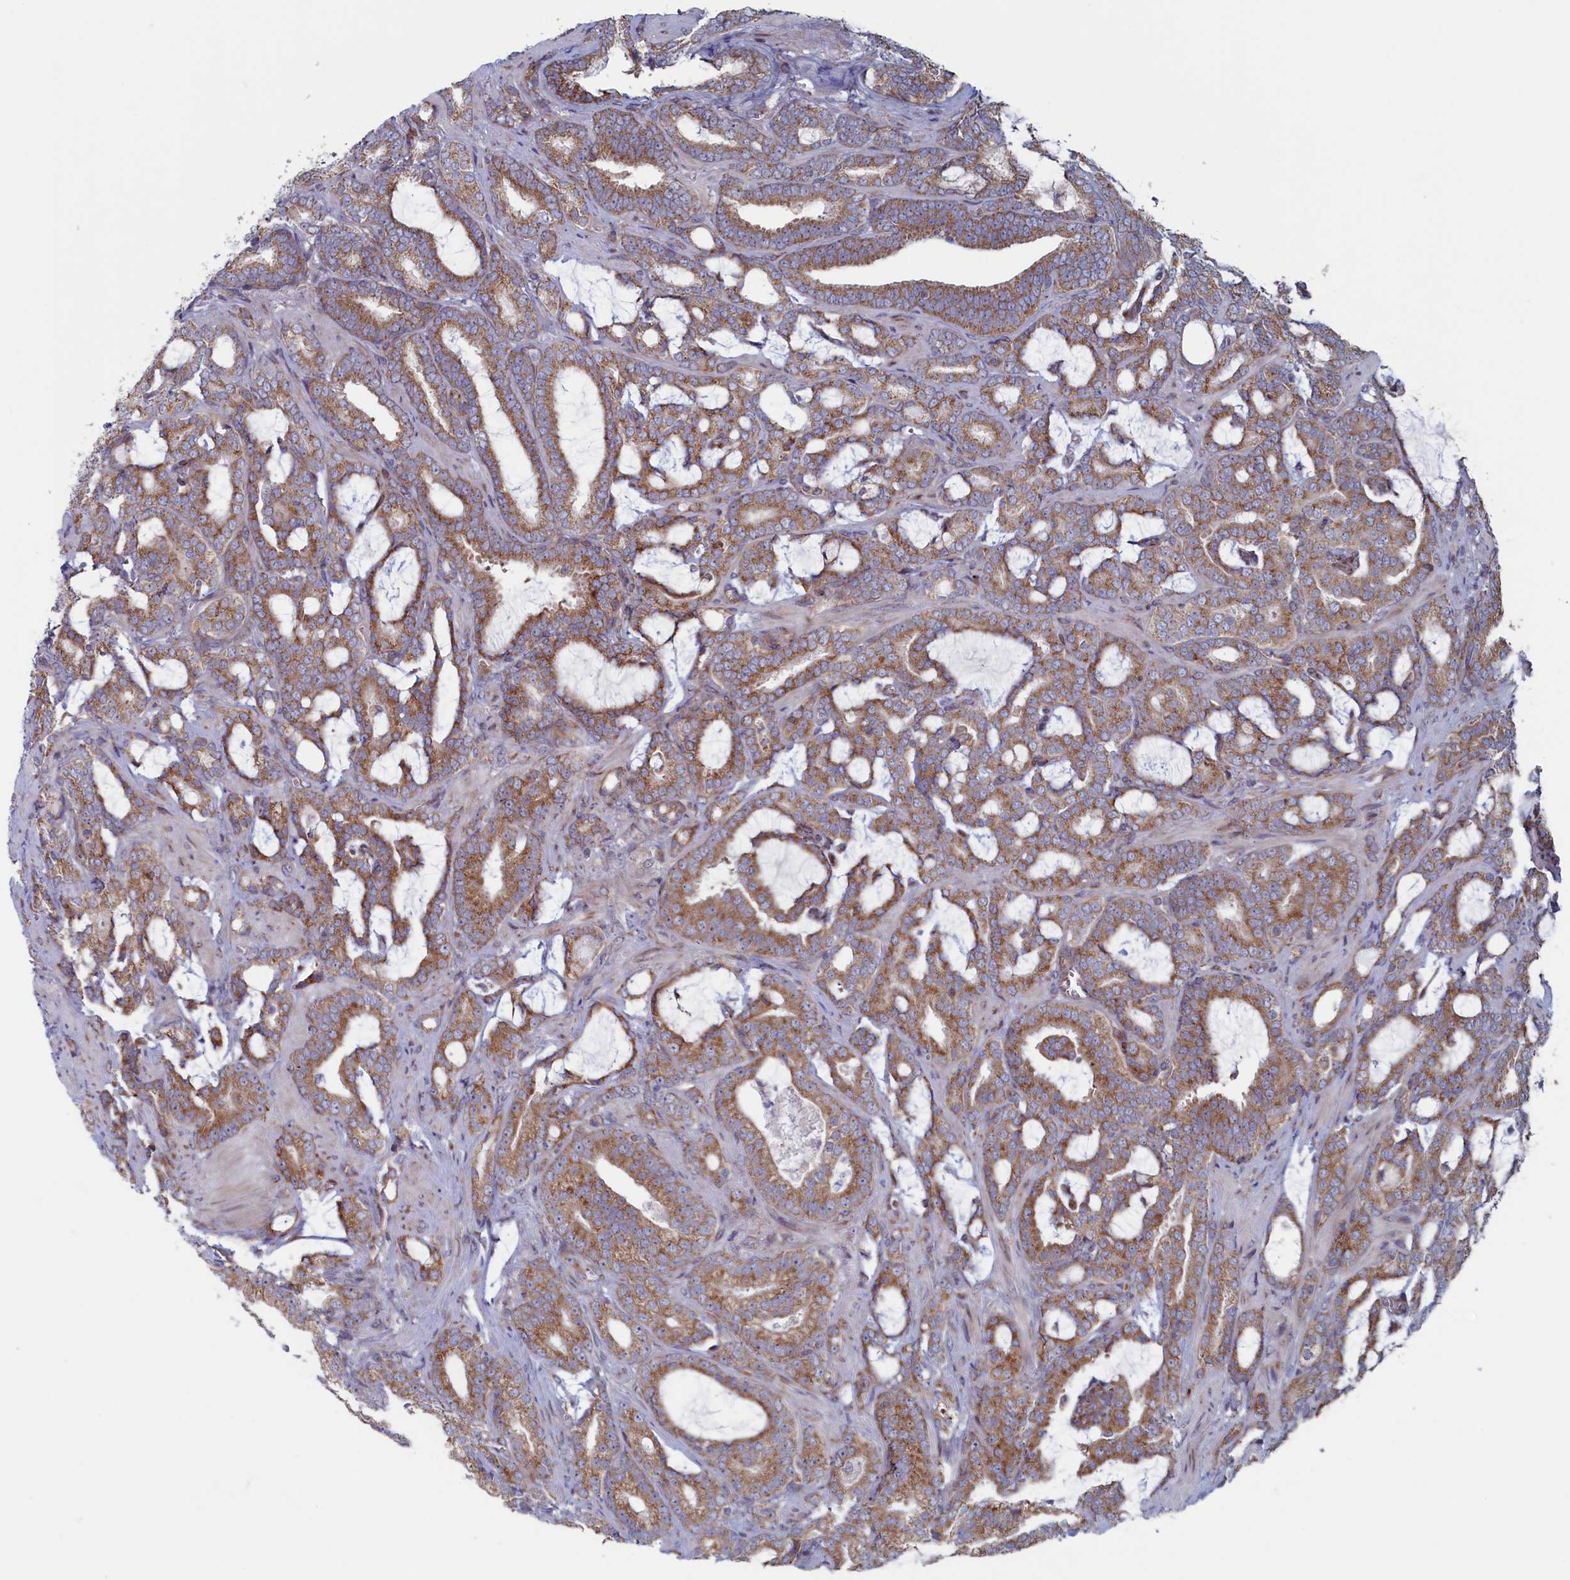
{"staining": {"intensity": "moderate", "quantity": ">75%", "location": "cytoplasmic/membranous"}, "tissue": "prostate cancer", "cell_type": "Tumor cells", "image_type": "cancer", "snomed": [{"axis": "morphology", "description": "Adenocarcinoma, High grade"}, {"axis": "topography", "description": "Prostate and seminal vesicle, NOS"}], "caption": "Brown immunohistochemical staining in prostate cancer shows moderate cytoplasmic/membranous positivity in approximately >75% of tumor cells. The protein is shown in brown color, while the nuclei are stained blue.", "gene": "MTFMT", "patient": {"sex": "male", "age": 67}}